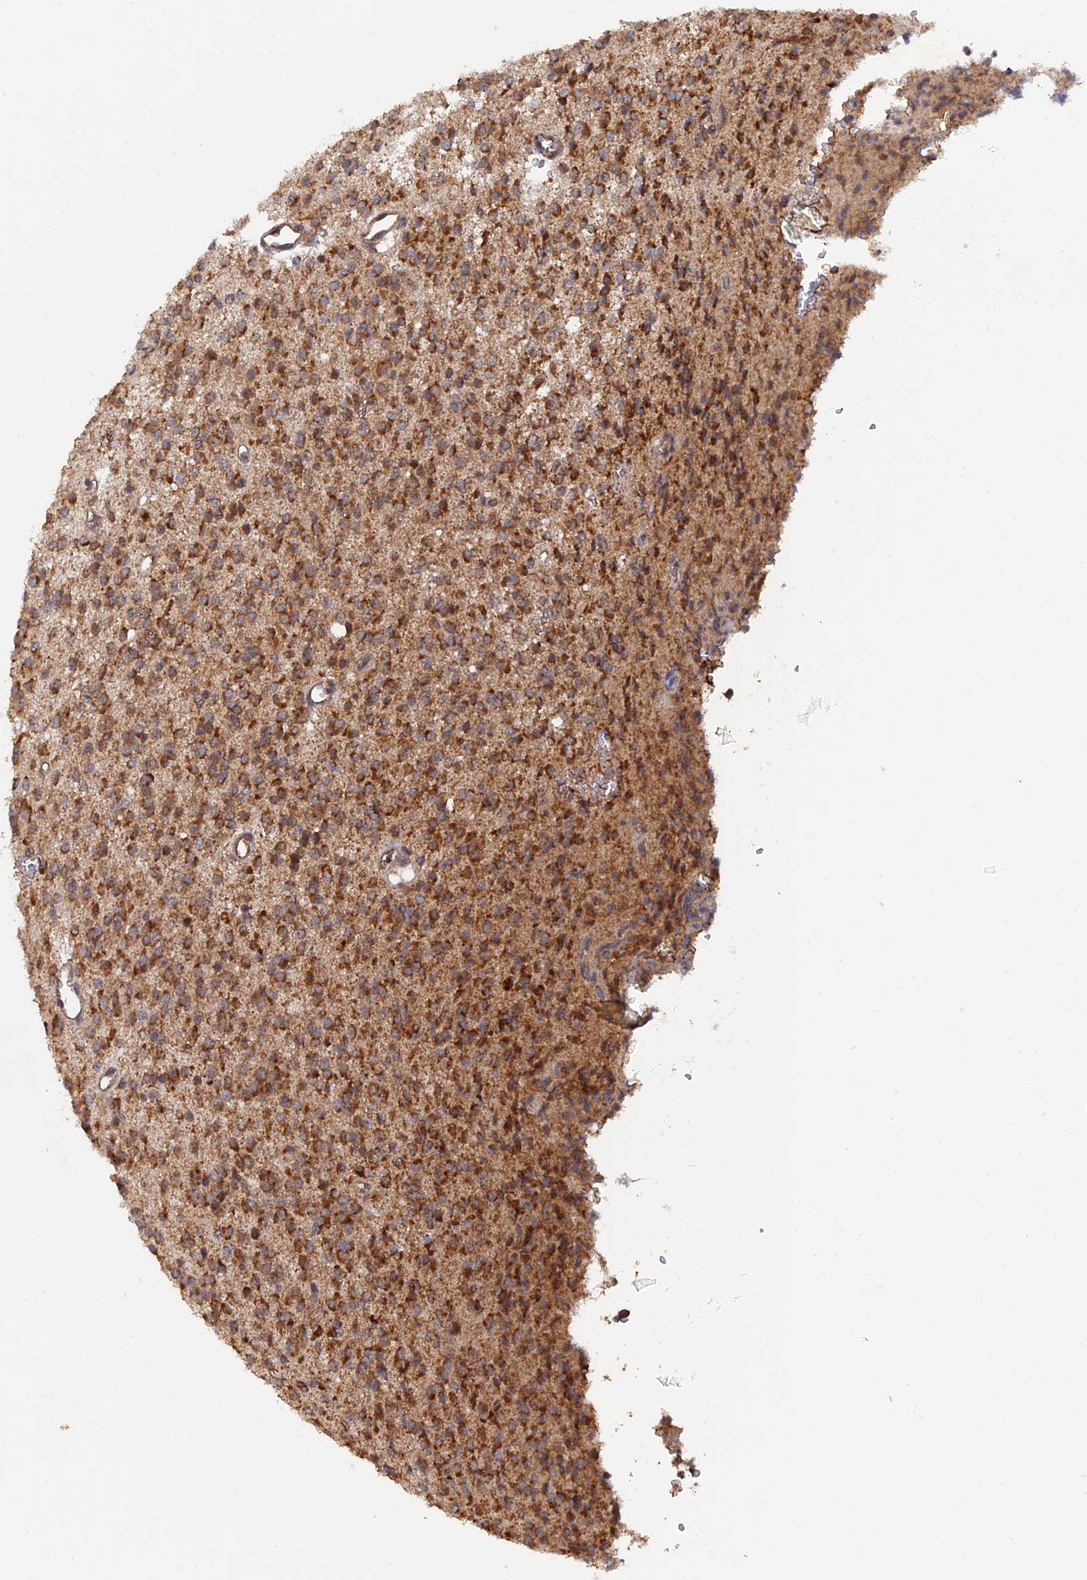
{"staining": {"intensity": "moderate", "quantity": ">75%", "location": "cytoplasmic/membranous"}, "tissue": "glioma", "cell_type": "Tumor cells", "image_type": "cancer", "snomed": [{"axis": "morphology", "description": "Glioma, malignant, High grade"}, {"axis": "topography", "description": "Brain"}], "caption": "Glioma stained for a protein (brown) exhibits moderate cytoplasmic/membranous positive staining in about >75% of tumor cells.", "gene": "RAB15", "patient": {"sex": "male", "age": 34}}